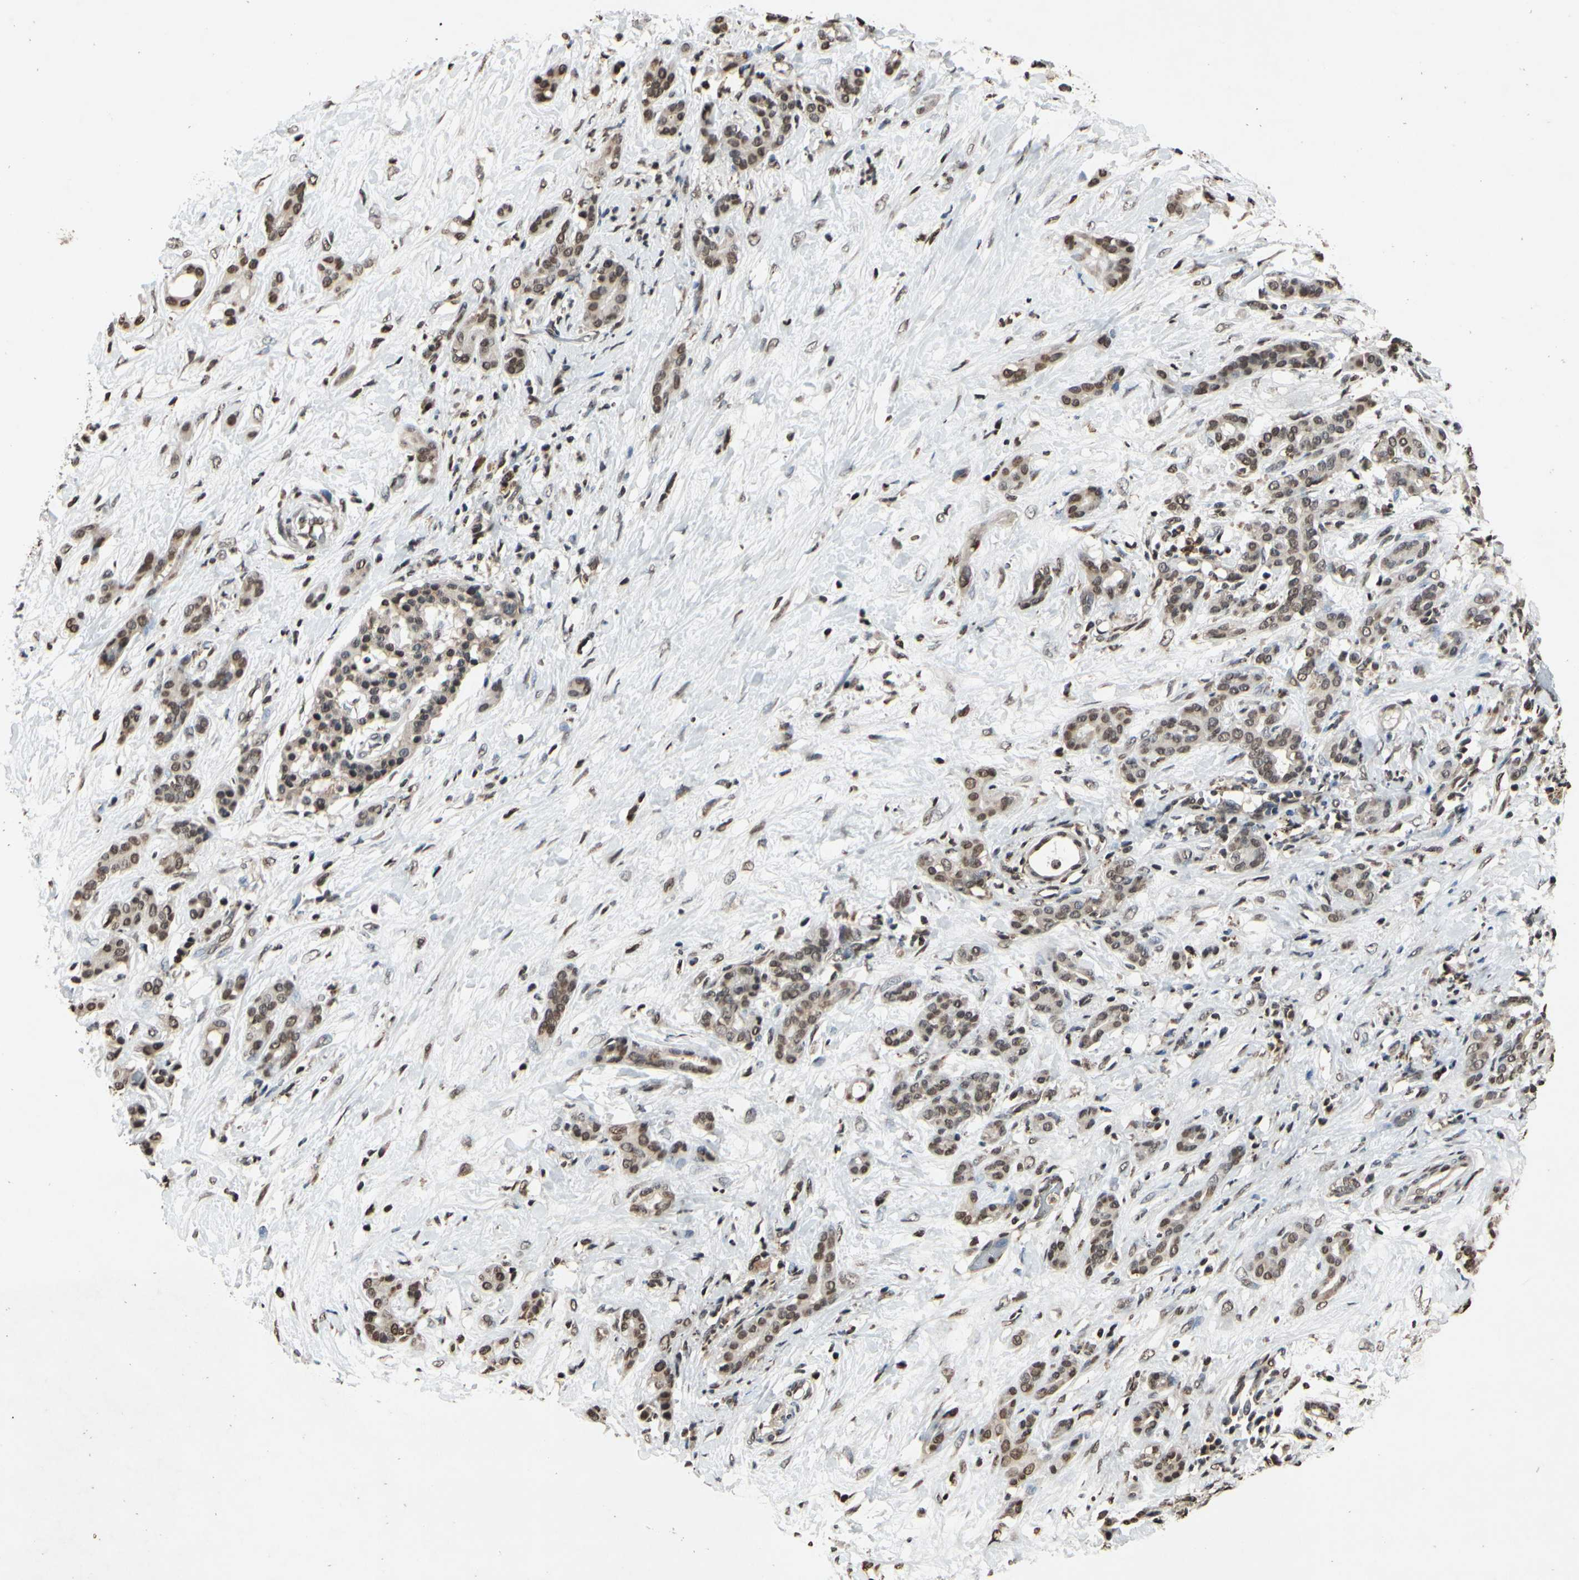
{"staining": {"intensity": "moderate", "quantity": ">75%", "location": "nuclear"}, "tissue": "pancreatic cancer", "cell_type": "Tumor cells", "image_type": "cancer", "snomed": [{"axis": "morphology", "description": "Adenocarcinoma, NOS"}, {"axis": "topography", "description": "Pancreas"}], "caption": "The image exhibits a brown stain indicating the presence of a protein in the nuclear of tumor cells in pancreatic cancer. (DAB (3,3'-diaminobenzidine) = brown stain, brightfield microscopy at high magnification).", "gene": "HIPK2", "patient": {"sex": "male", "age": 41}}